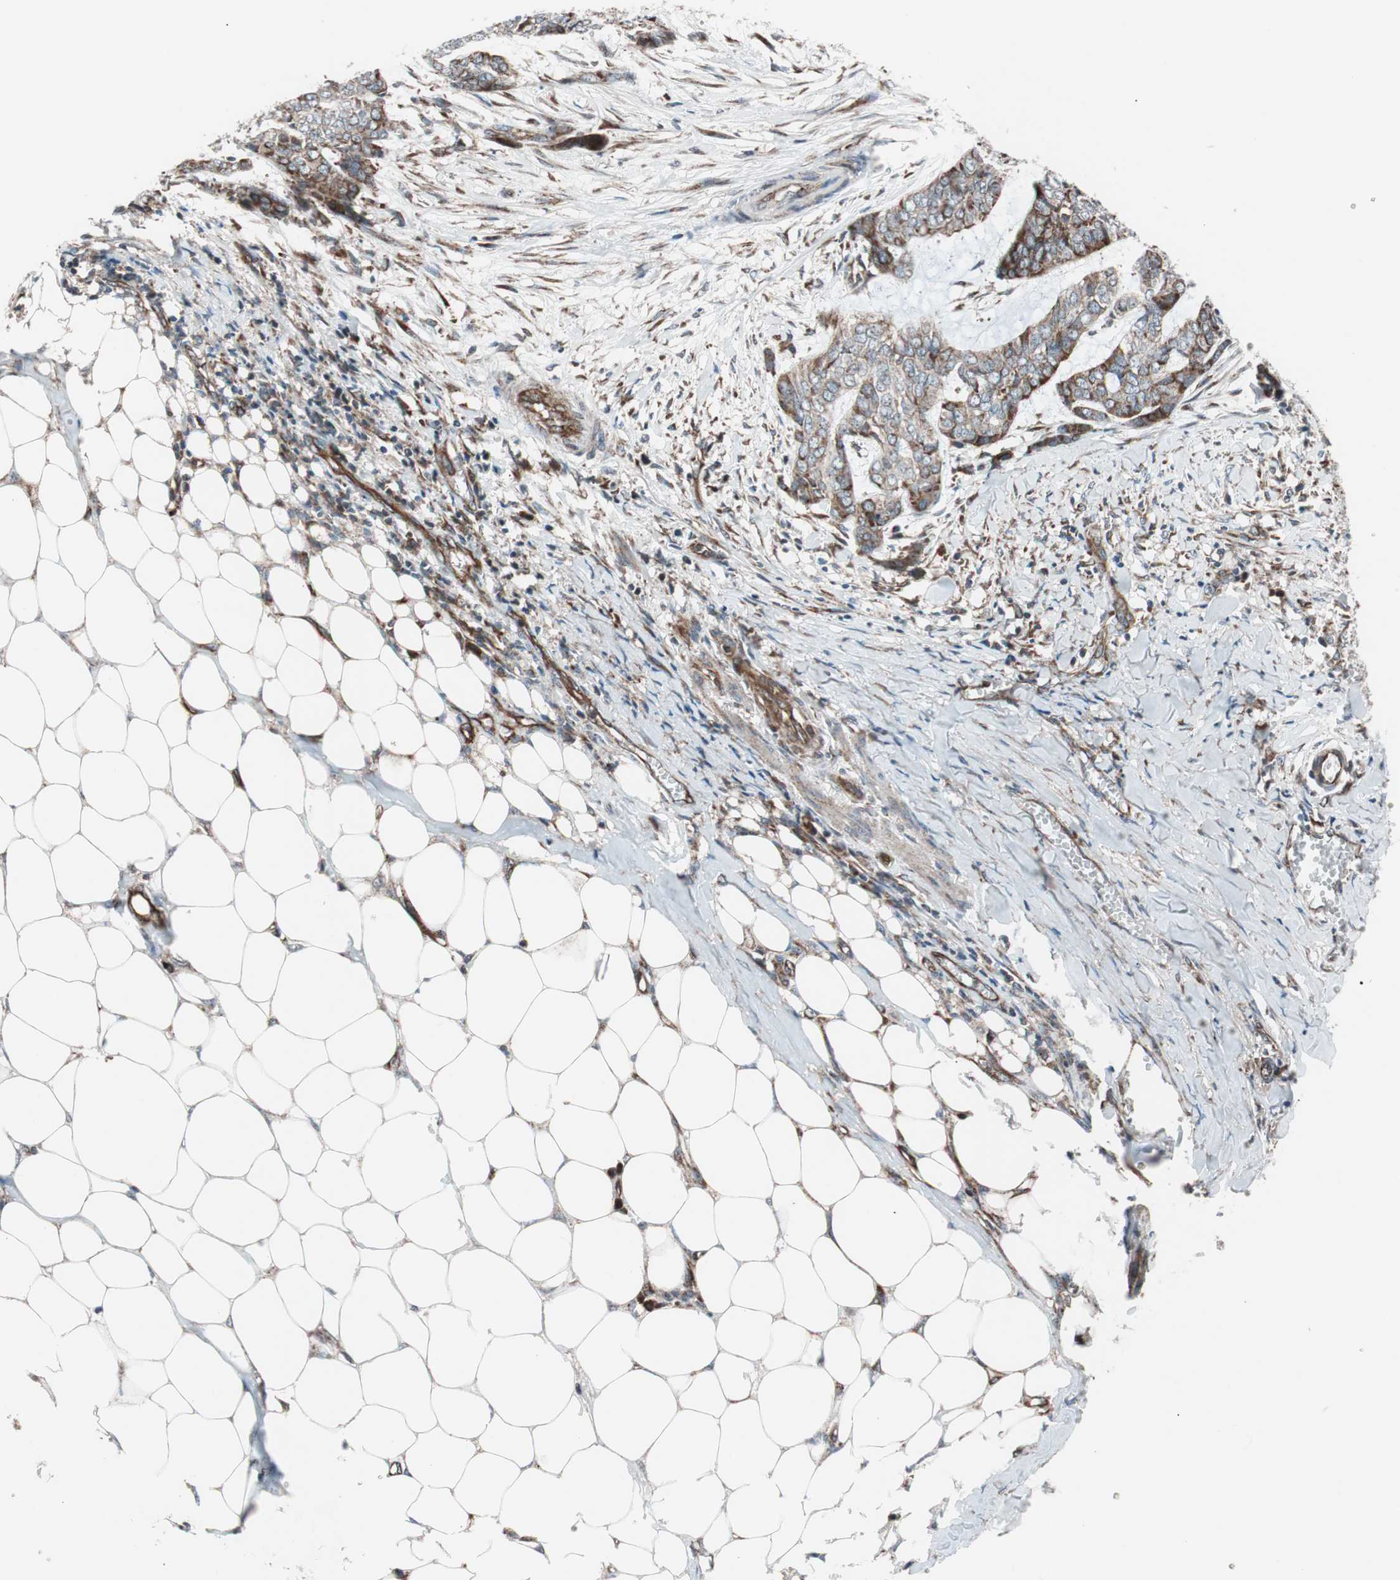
{"staining": {"intensity": "strong", "quantity": ">75%", "location": "cytoplasmic/membranous"}, "tissue": "skin cancer", "cell_type": "Tumor cells", "image_type": "cancer", "snomed": [{"axis": "morphology", "description": "Basal cell carcinoma"}, {"axis": "topography", "description": "Skin"}], "caption": "Skin cancer (basal cell carcinoma) tissue exhibits strong cytoplasmic/membranous expression in approximately >75% of tumor cells, visualized by immunohistochemistry.", "gene": "CCL14", "patient": {"sex": "female", "age": 64}}